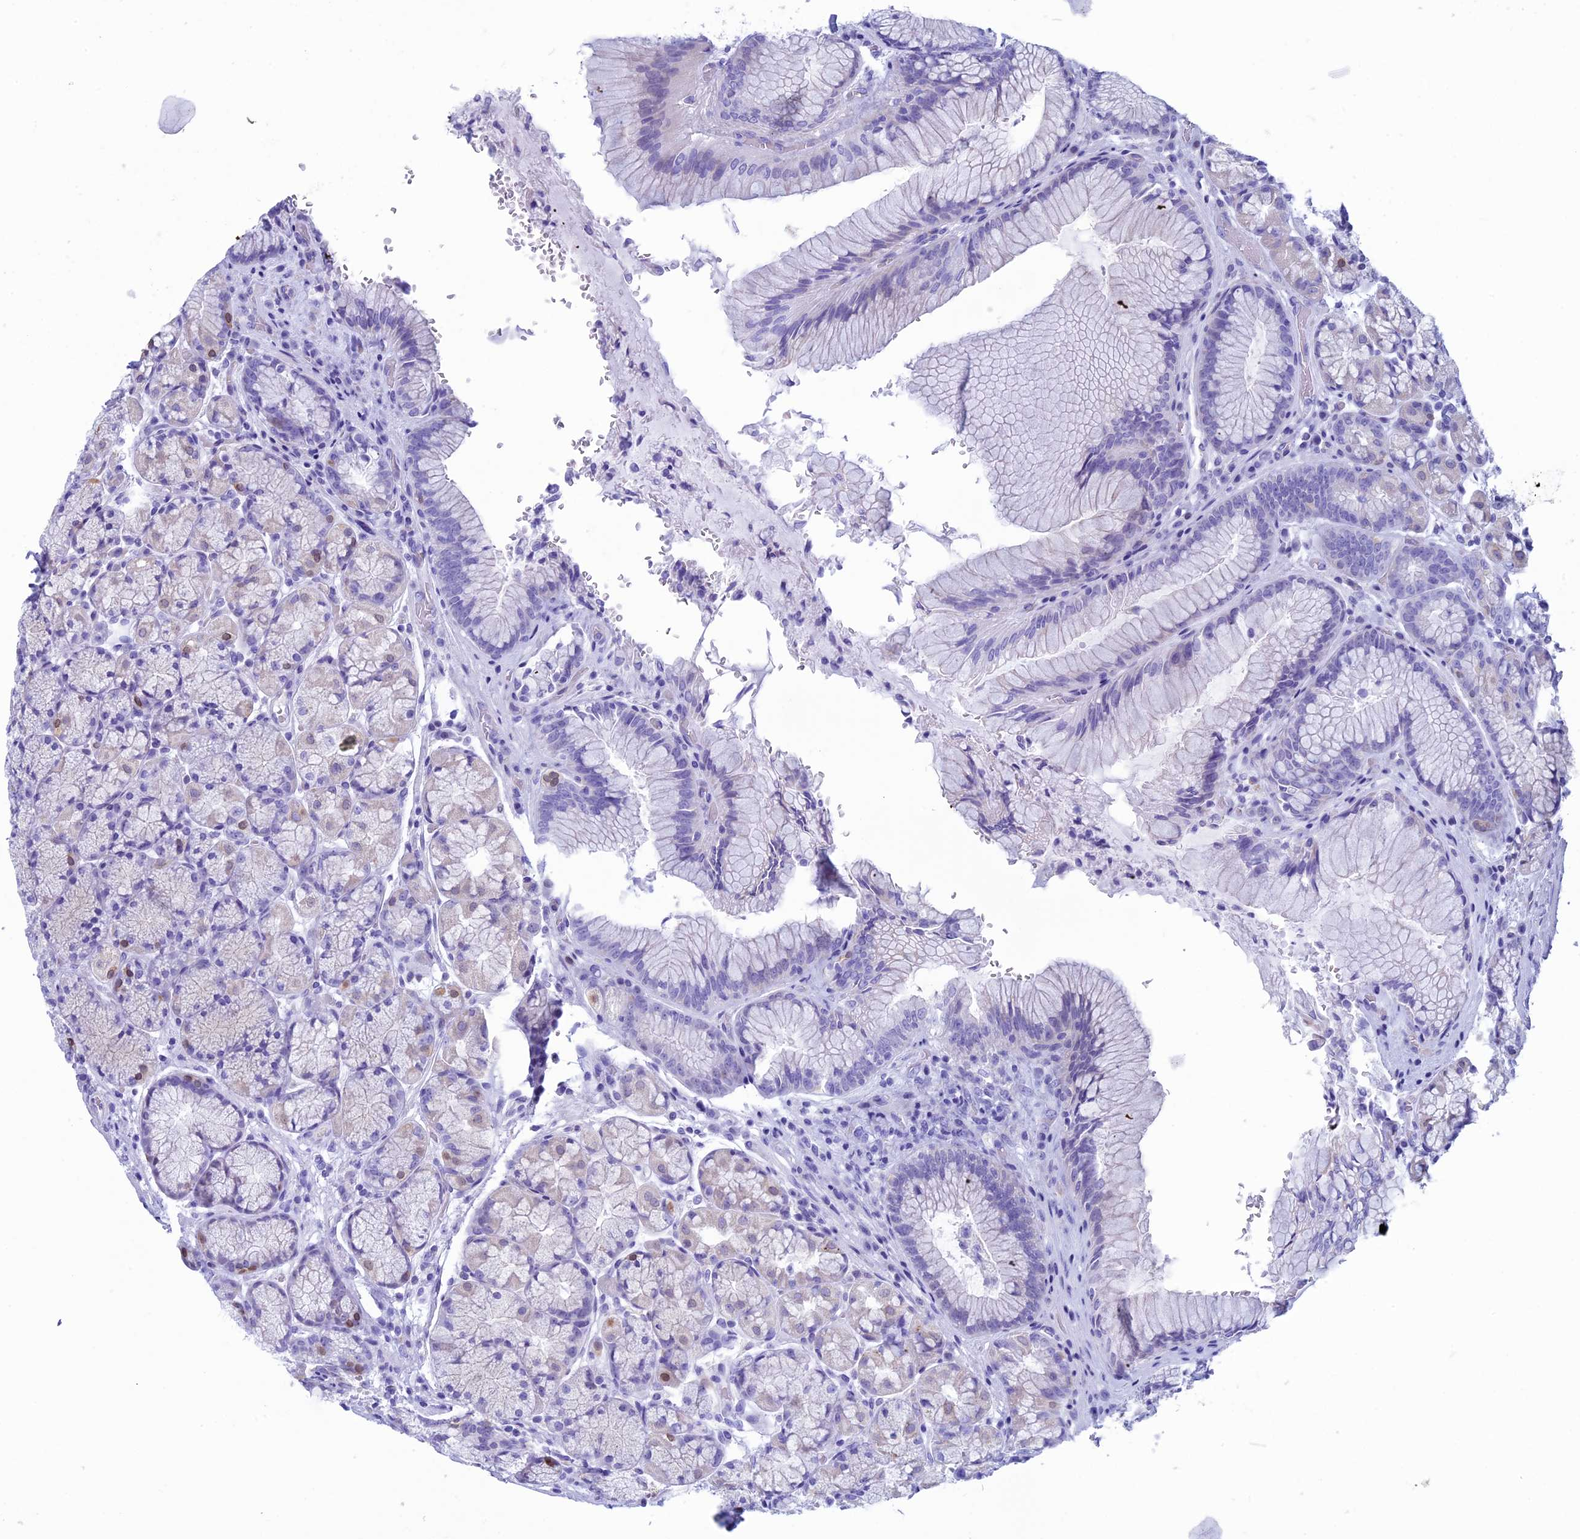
{"staining": {"intensity": "weak", "quantity": "<25%", "location": "cytoplasmic/membranous"}, "tissue": "stomach", "cell_type": "Glandular cells", "image_type": "normal", "snomed": [{"axis": "morphology", "description": "Normal tissue, NOS"}, {"axis": "topography", "description": "Stomach"}], "caption": "High magnification brightfield microscopy of unremarkable stomach stained with DAB (3,3'-diaminobenzidine) (brown) and counterstained with hematoxylin (blue): glandular cells show no significant expression.", "gene": "FAM169A", "patient": {"sex": "male", "age": 63}}